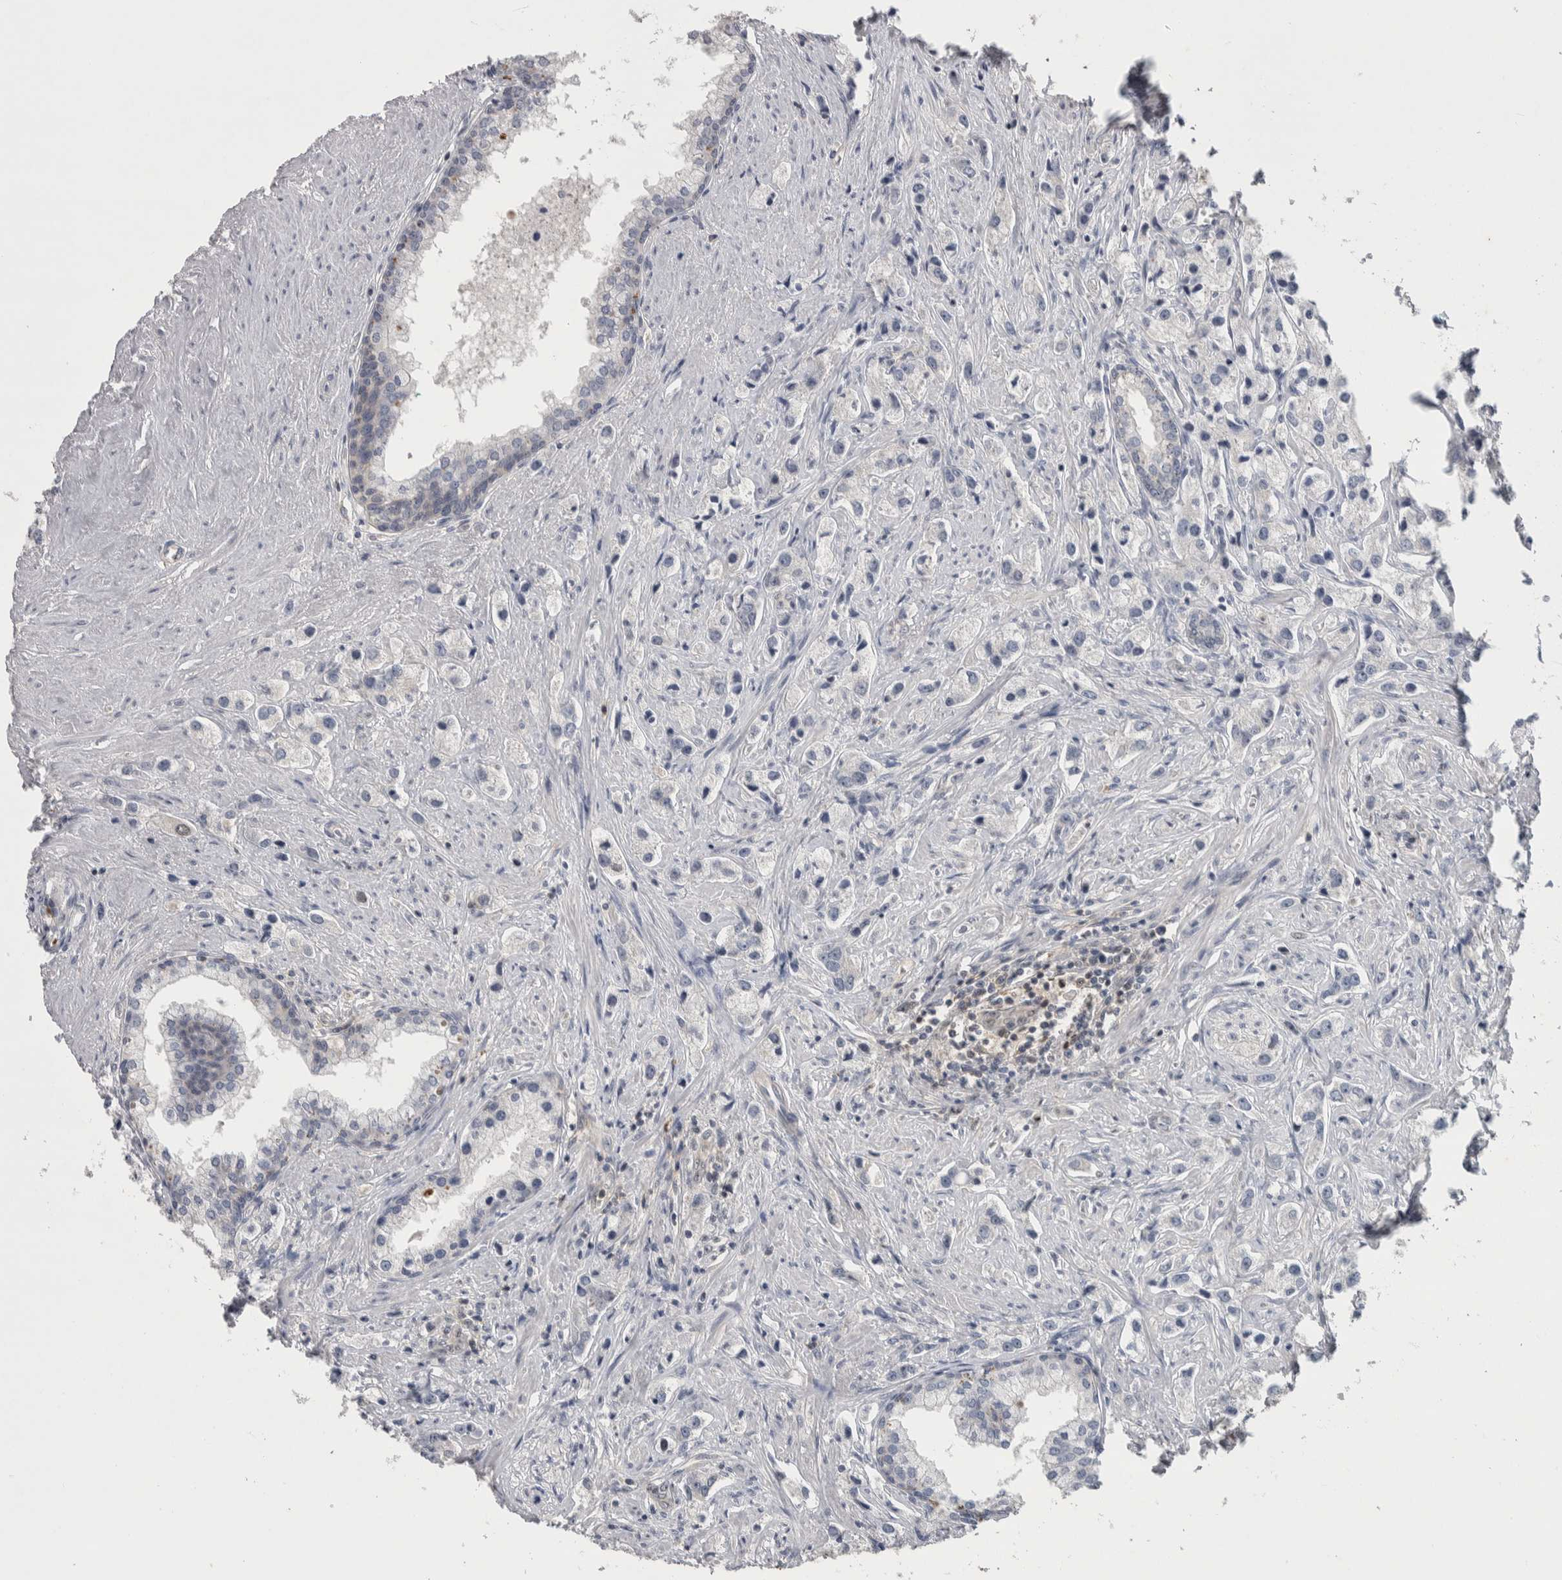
{"staining": {"intensity": "negative", "quantity": "none", "location": "none"}, "tissue": "prostate cancer", "cell_type": "Tumor cells", "image_type": "cancer", "snomed": [{"axis": "morphology", "description": "Adenocarcinoma, High grade"}, {"axis": "topography", "description": "Prostate"}], "caption": "Immunohistochemistry (IHC) photomicrograph of human prostate high-grade adenocarcinoma stained for a protein (brown), which shows no positivity in tumor cells. The staining was performed using DAB (3,3'-diaminobenzidine) to visualize the protein expression in brown, while the nuclei were stained in blue with hematoxylin (Magnification: 20x).", "gene": "NFKB2", "patient": {"sex": "male", "age": 66}}